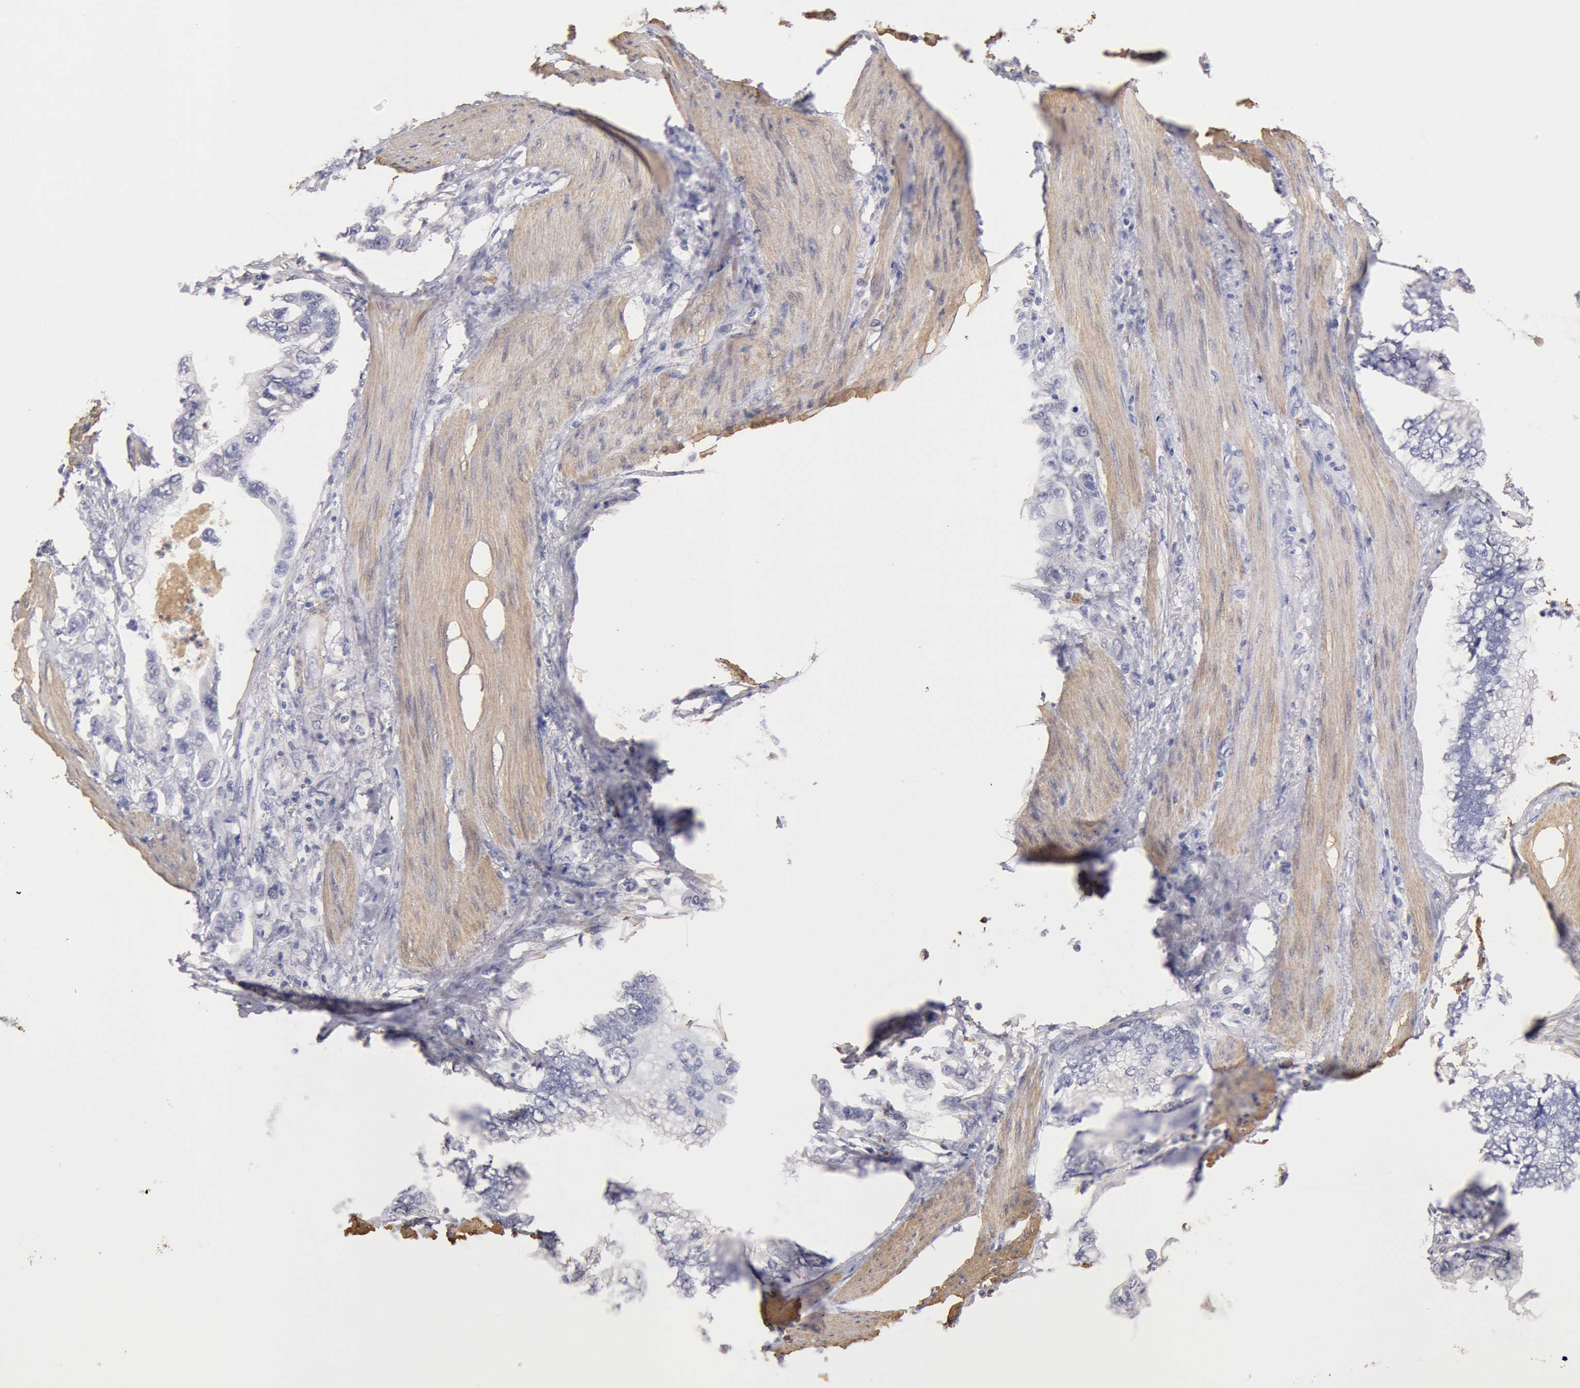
{"staining": {"intensity": "negative", "quantity": "none", "location": "none"}, "tissue": "stomach cancer", "cell_type": "Tumor cells", "image_type": "cancer", "snomed": [{"axis": "morphology", "description": "Adenocarcinoma, NOS"}, {"axis": "topography", "description": "Pancreas"}, {"axis": "topography", "description": "Stomach, upper"}], "caption": "DAB (3,3'-diaminobenzidine) immunohistochemical staining of adenocarcinoma (stomach) exhibits no significant expression in tumor cells. (DAB IHC with hematoxylin counter stain).", "gene": "TMED8", "patient": {"sex": "male", "age": 77}}